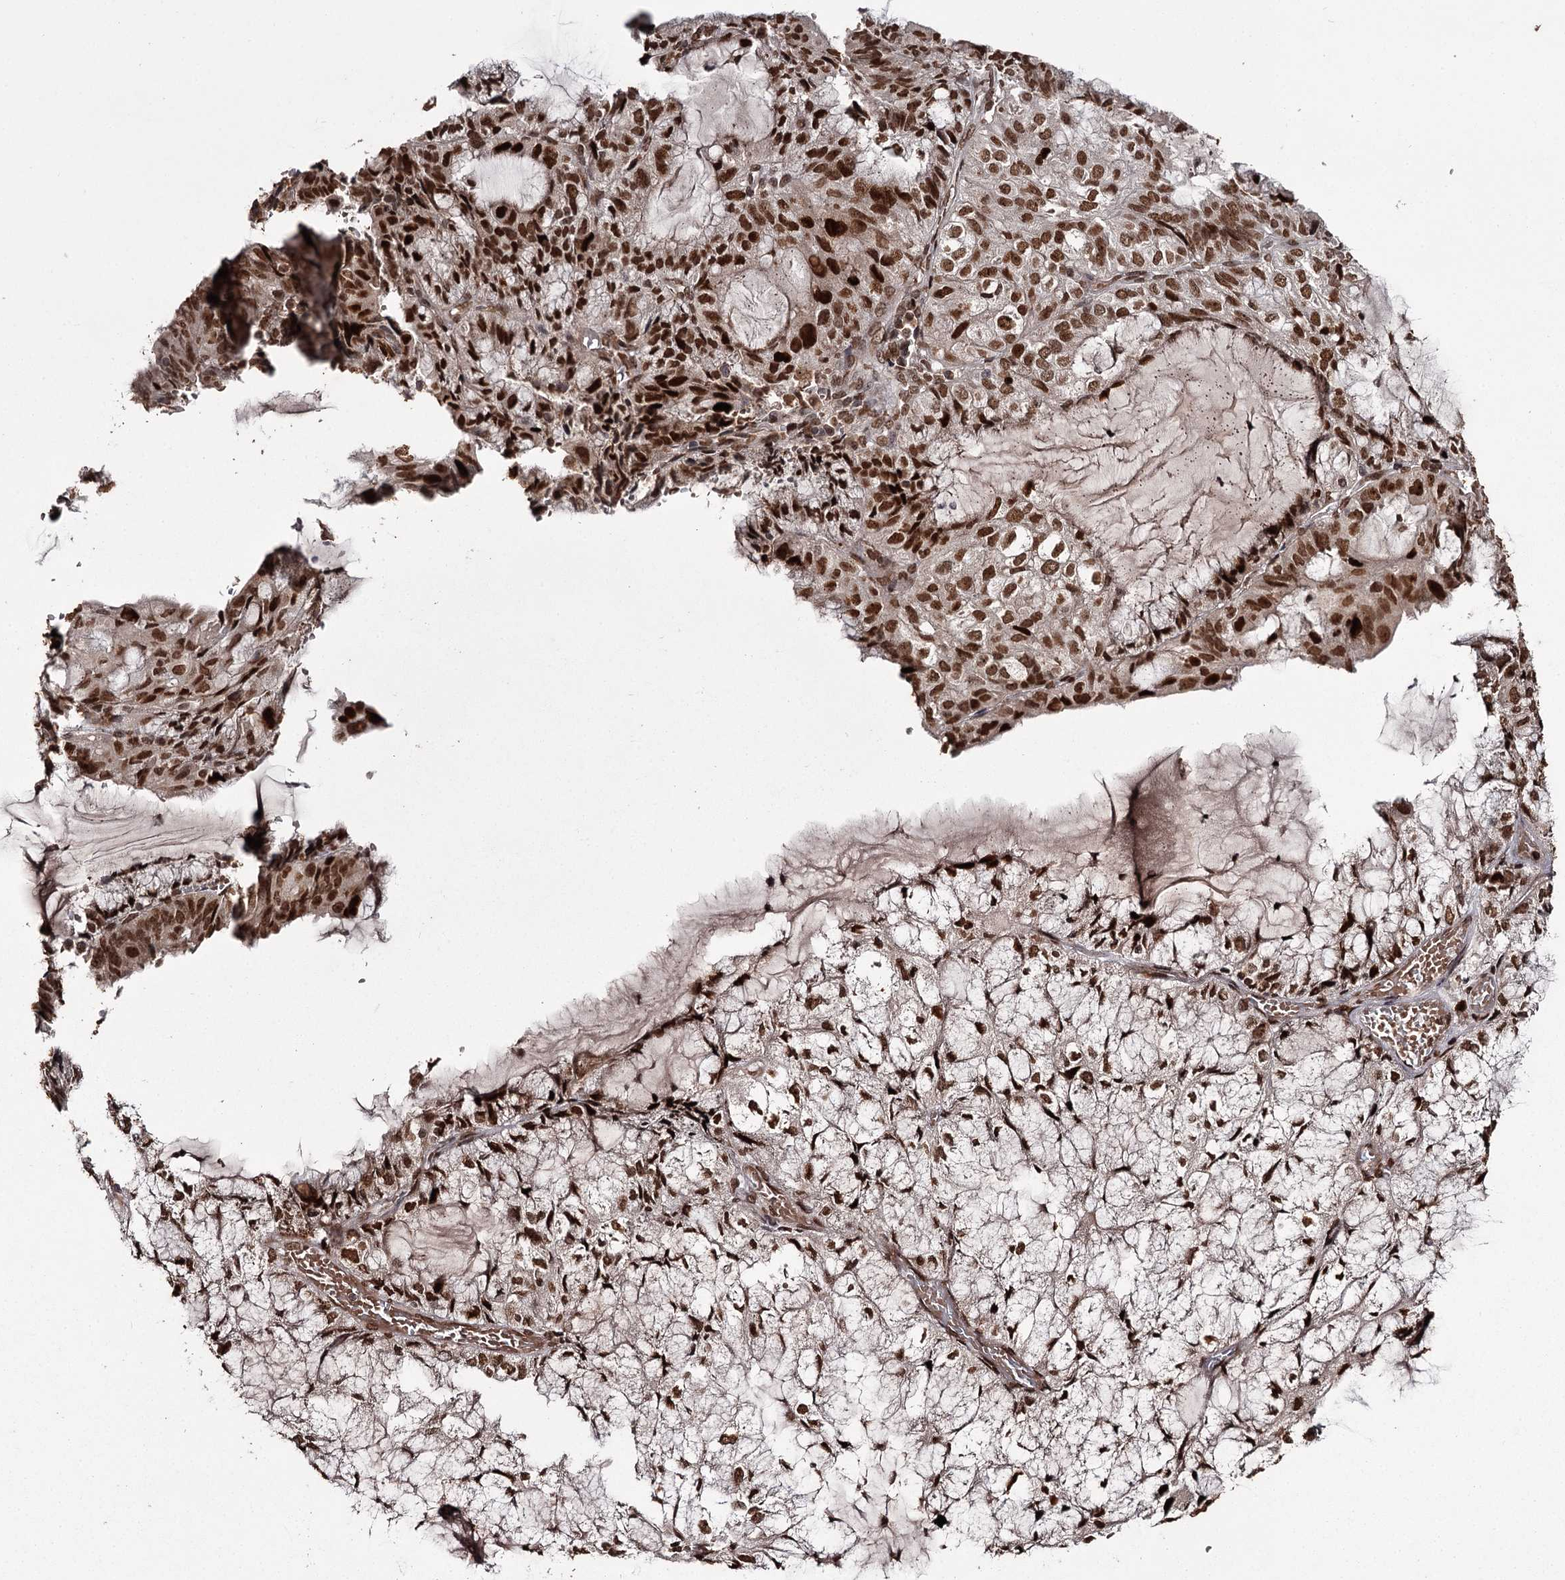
{"staining": {"intensity": "strong", "quantity": ">75%", "location": "nuclear"}, "tissue": "endometrial cancer", "cell_type": "Tumor cells", "image_type": "cancer", "snomed": [{"axis": "morphology", "description": "Adenocarcinoma, NOS"}, {"axis": "topography", "description": "Endometrium"}], "caption": "An image showing strong nuclear staining in approximately >75% of tumor cells in endometrial cancer, as visualized by brown immunohistochemical staining.", "gene": "THYN1", "patient": {"sex": "female", "age": 81}}